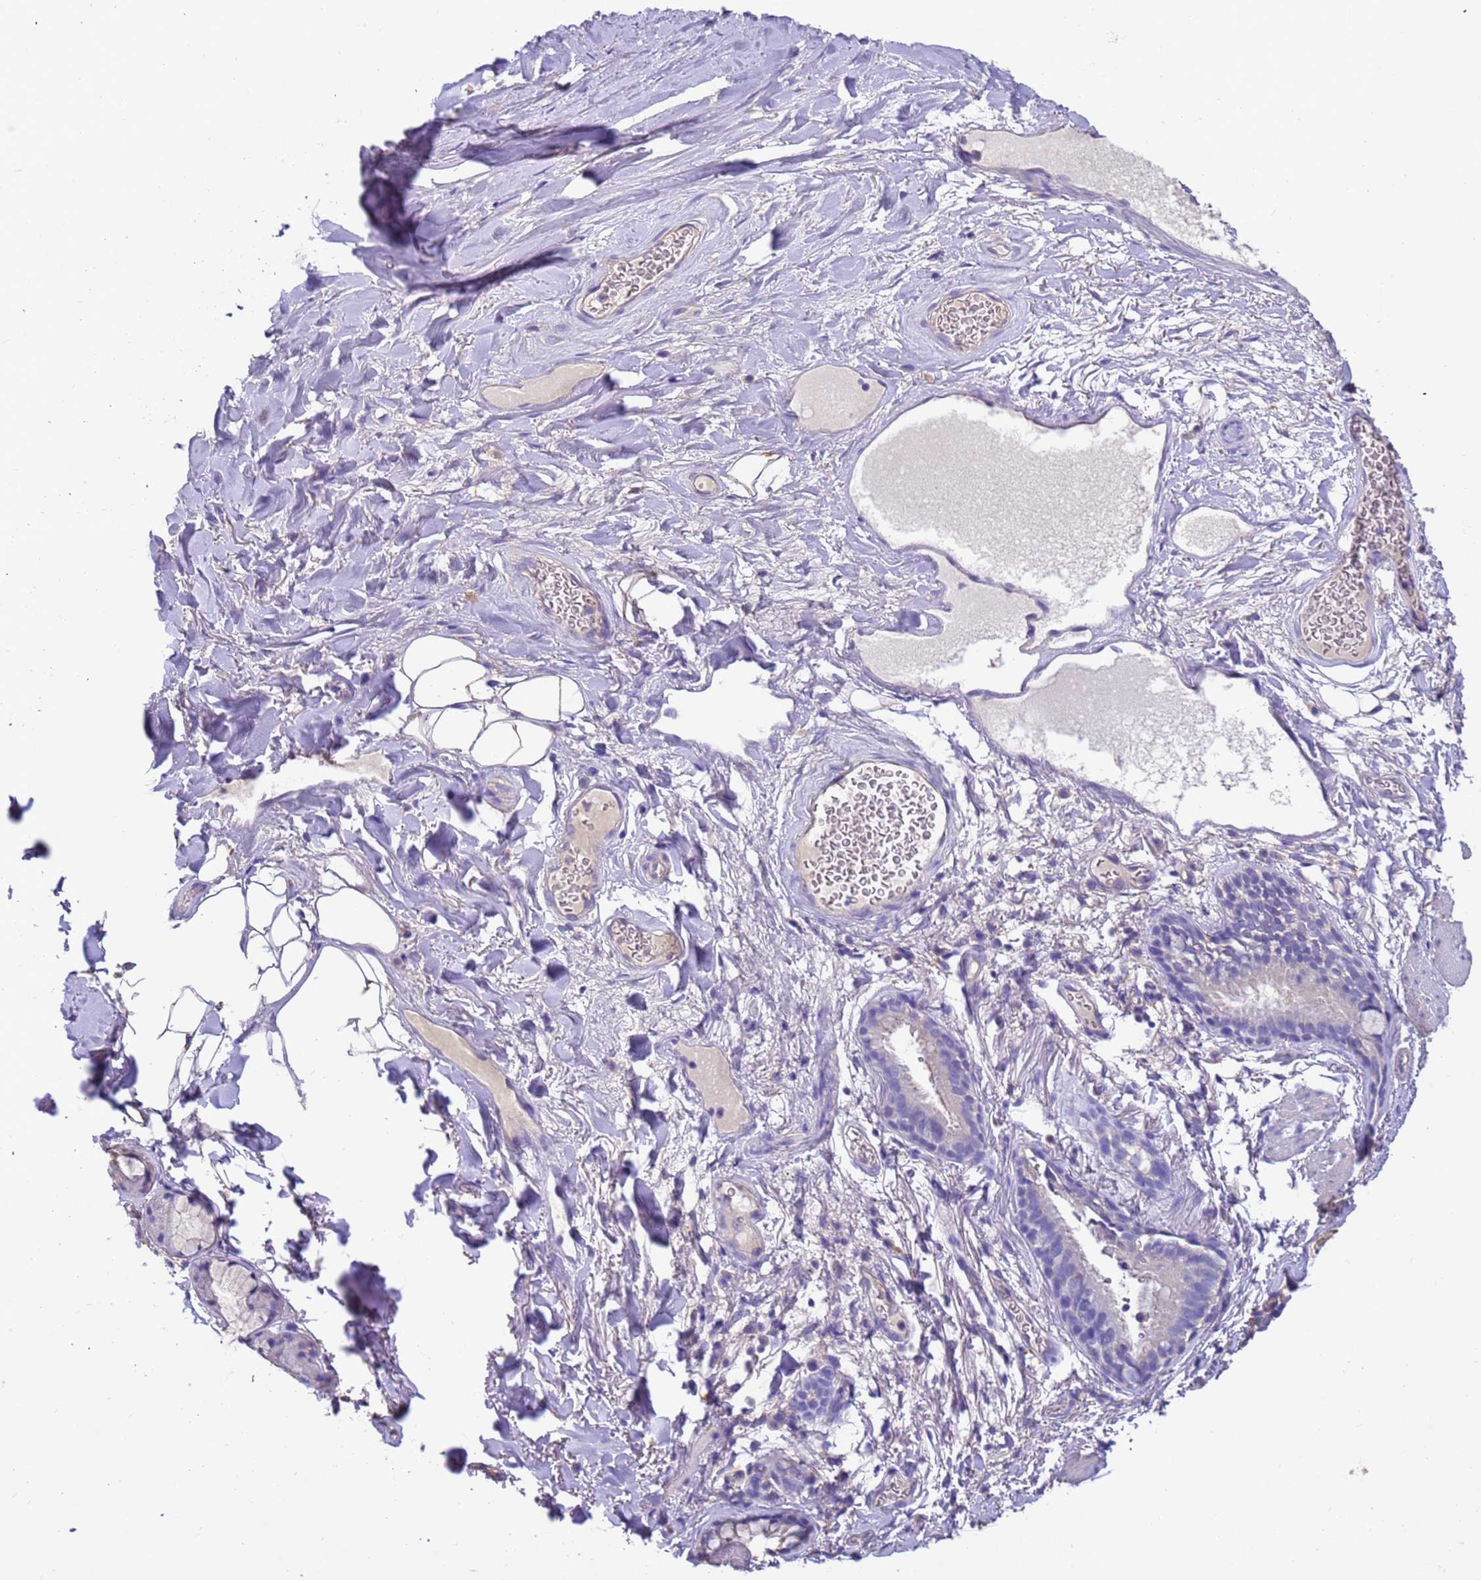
{"staining": {"intensity": "negative", "quantity": "none", "location": "none"}, "tissue": "bronchus", "cell_type": "Respiratory epithelial cells", "image_type": "normal", "snomed": [{"axis": "morphology", "description": "Normal tissue, NOS"}, {"axis": "topography", "description": "Cartilage tissue"}], "caption": "Image shows no significant protein positivity in respiratory epithelial cells of normal bronchus. Nuclei are stained in blue.", "gene": "SRL", "patient": {"sex": "male", "age": 63}}